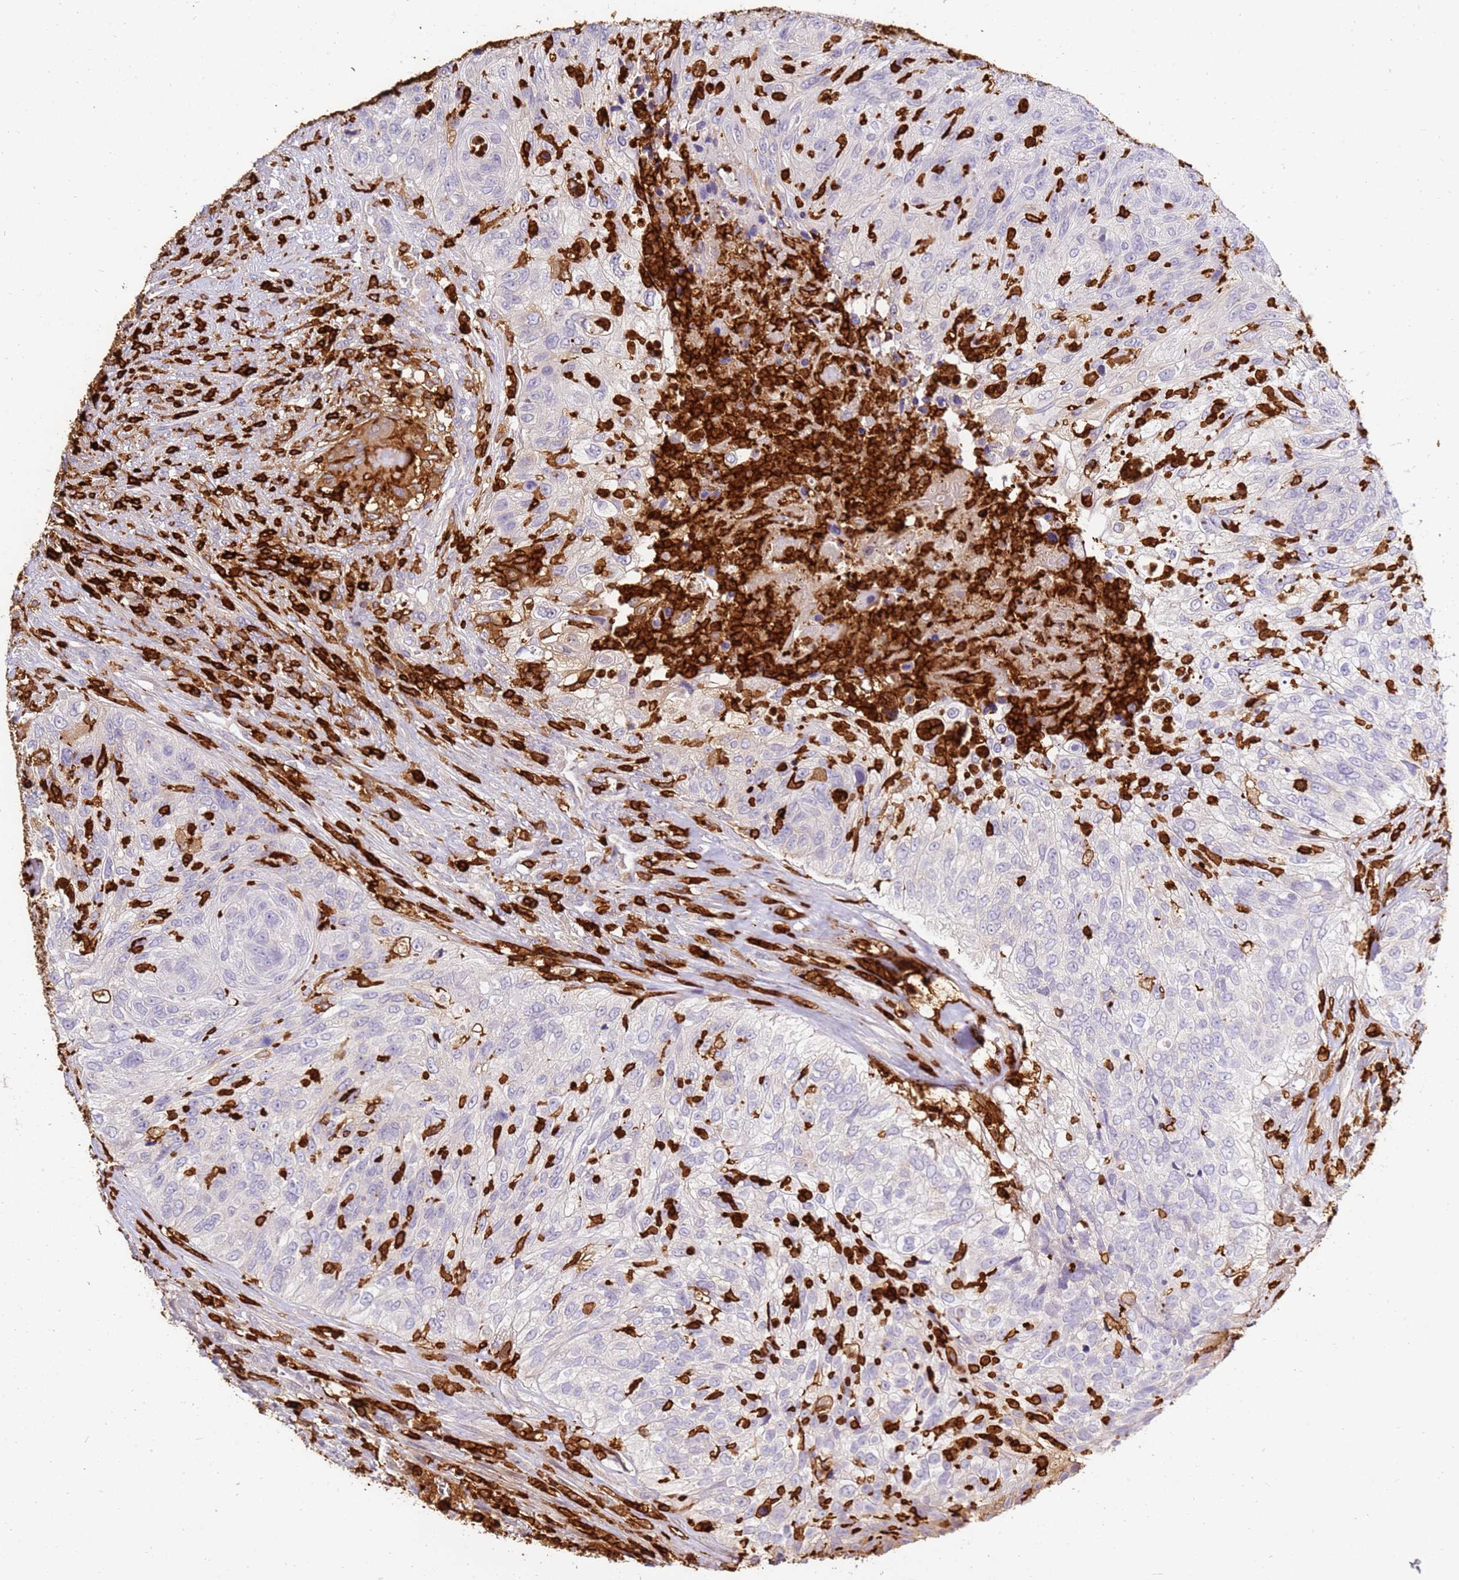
{"staining": {"intensity": "negative", "quantity": "none", "location": "none"}, "tissue": "urothelial cancer", "cell_type": "Tumor cells", "image_type": "cancer", "snomed": [{"axis": "morphology", "description": "Urothelial carcinoma, High grade"}, {"axis": "topography", "description": "Urinary bladder"}], "caption": "A micrograph of urothelial carcinoma (high-grade) stained for a protein displays no brown staining in tumor cells.", "gene": "CORO1A", "patient": {"sex": "female", "age": 60}}